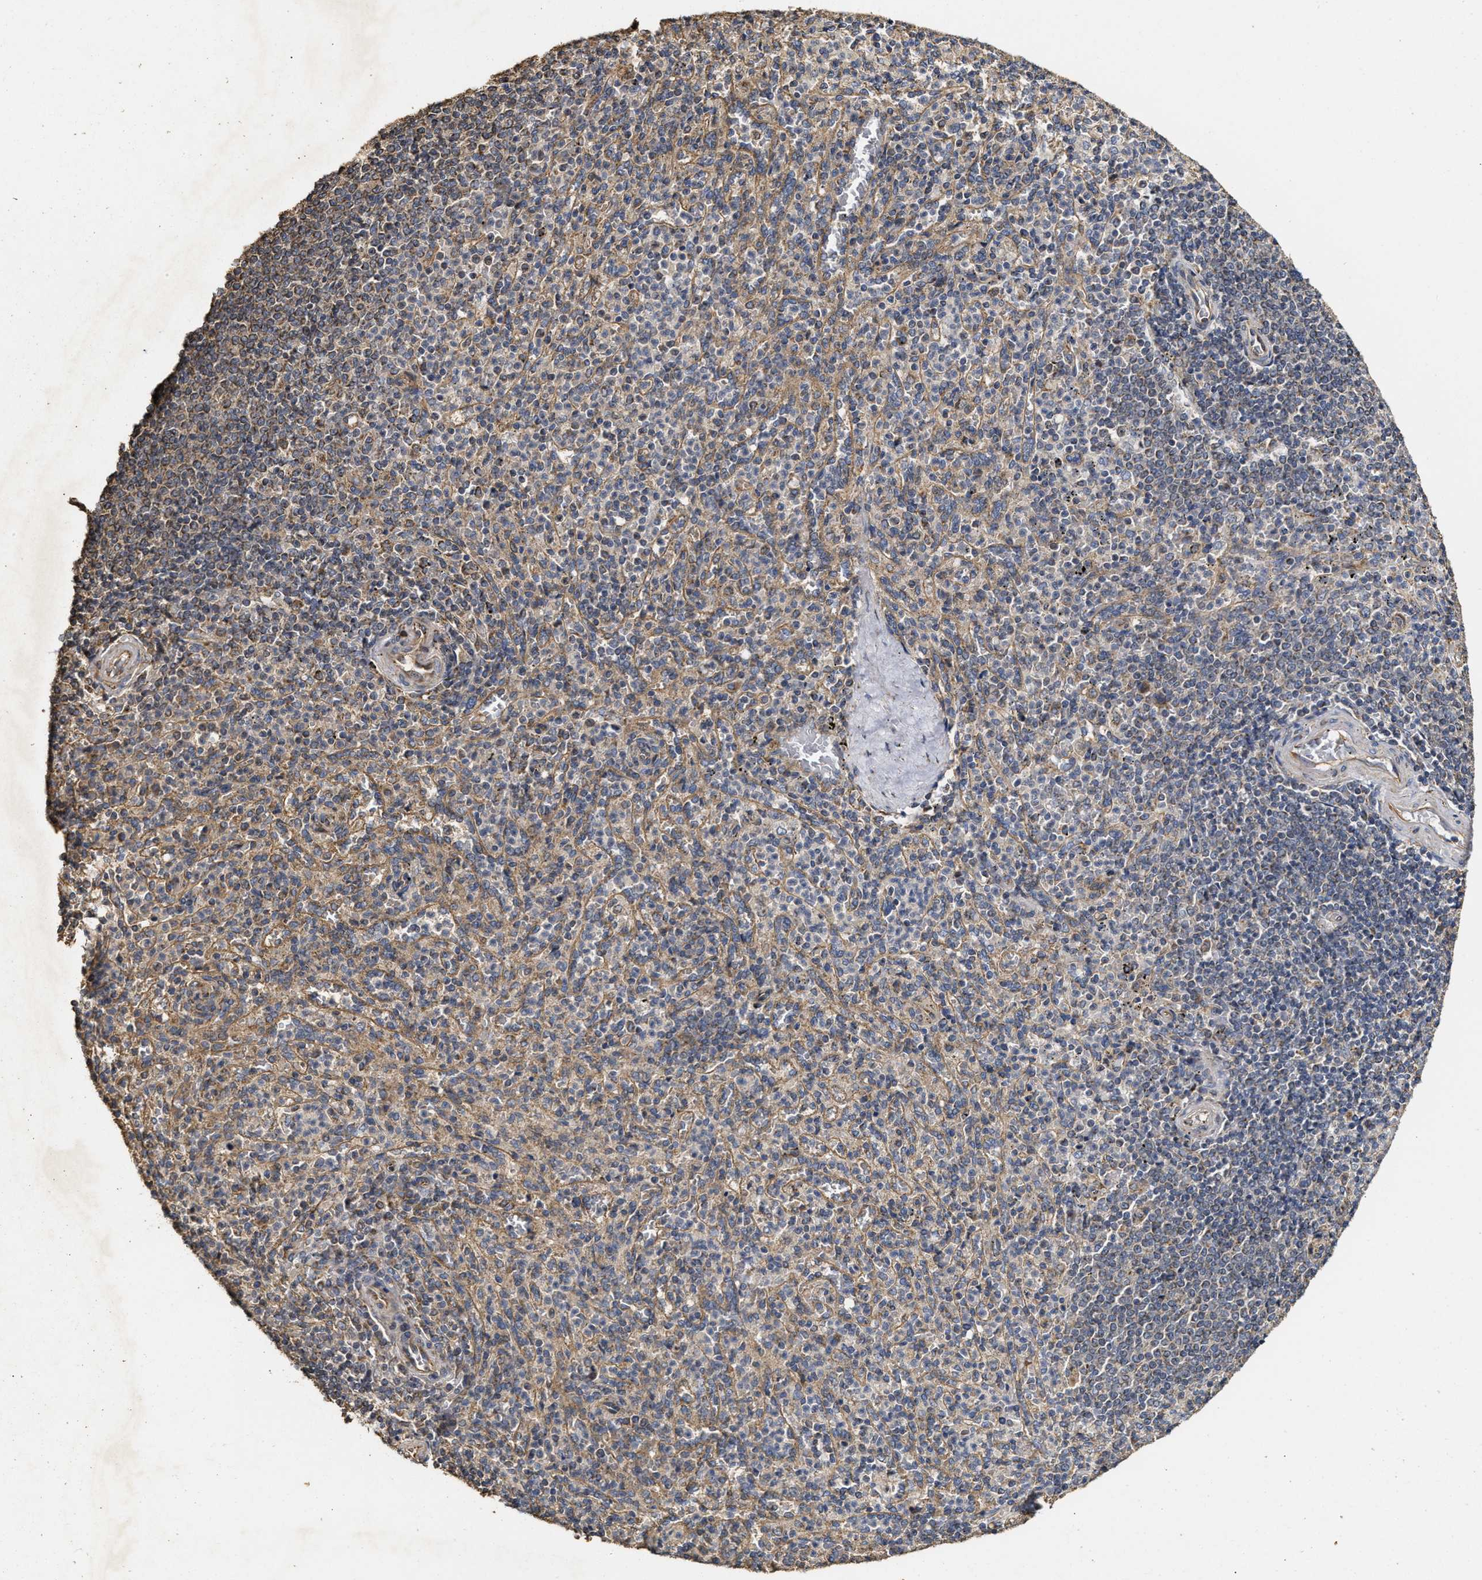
{"staining": {"intensity": "negative", "quantity": "none", "location": "none"}, "tissue": "spleen", "cell_type": "Cells in red pulp", "image_type": "normal", "snomed": [{"axis": "morphology", "description": "Normal tissue, NOS"}, {"axis": "topography", "description": "Spleen"}], "caption": "IHC micrograph of benign spleen stained for a protein (brown), which reveals no expression in cells in red pulp.", "gene": "NAV1", "patient": {"sex": "male", "age": 36}}